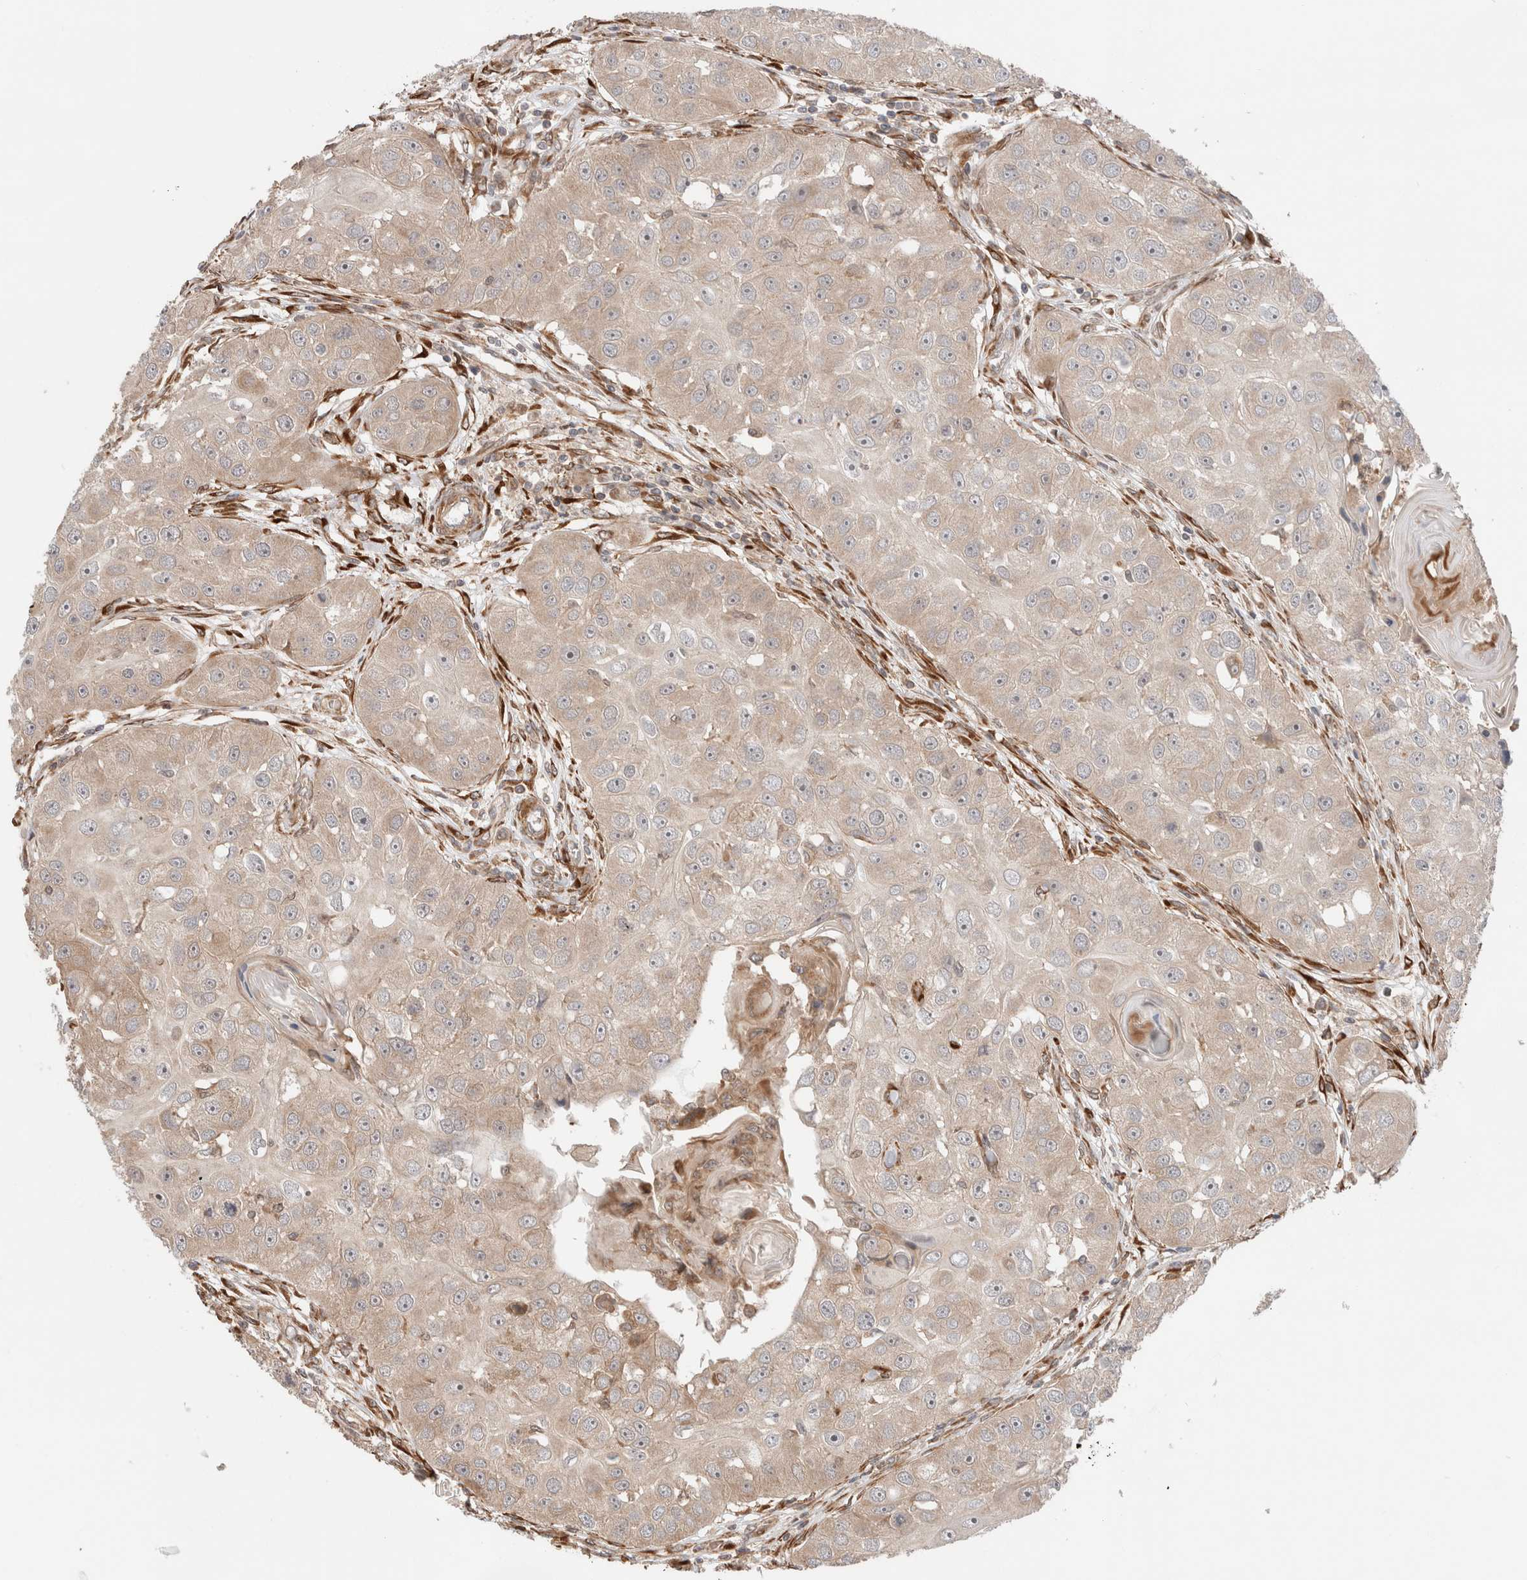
{"staining": {"intensity": "weak", "quantity": "25%-75%", "location": "cytoplasmic/membranous"}, "tissue": "head and neck cancer", "cell_type": "Tumor cells", "image_type": "cancer", "snomed": [{"axis": "morphology", "description": "Normal tissue, NOS"}, {"axis": "morphology", "description": "Squamous cell carcinoma, NOS"}, {"axis": "topography", "description": "Skeletal muscle"}, {"axis": "topography", "description": "Head-Neck"}], "caption": "This is a micrograph of immunohistochemistry staining of head and neck squamous cell carcinoma, which shows weak expression in the cytoplasmic/membranous of tumor cells.", "gene": "ZNF649", "patient": {"sex": "male", "age": 51}}